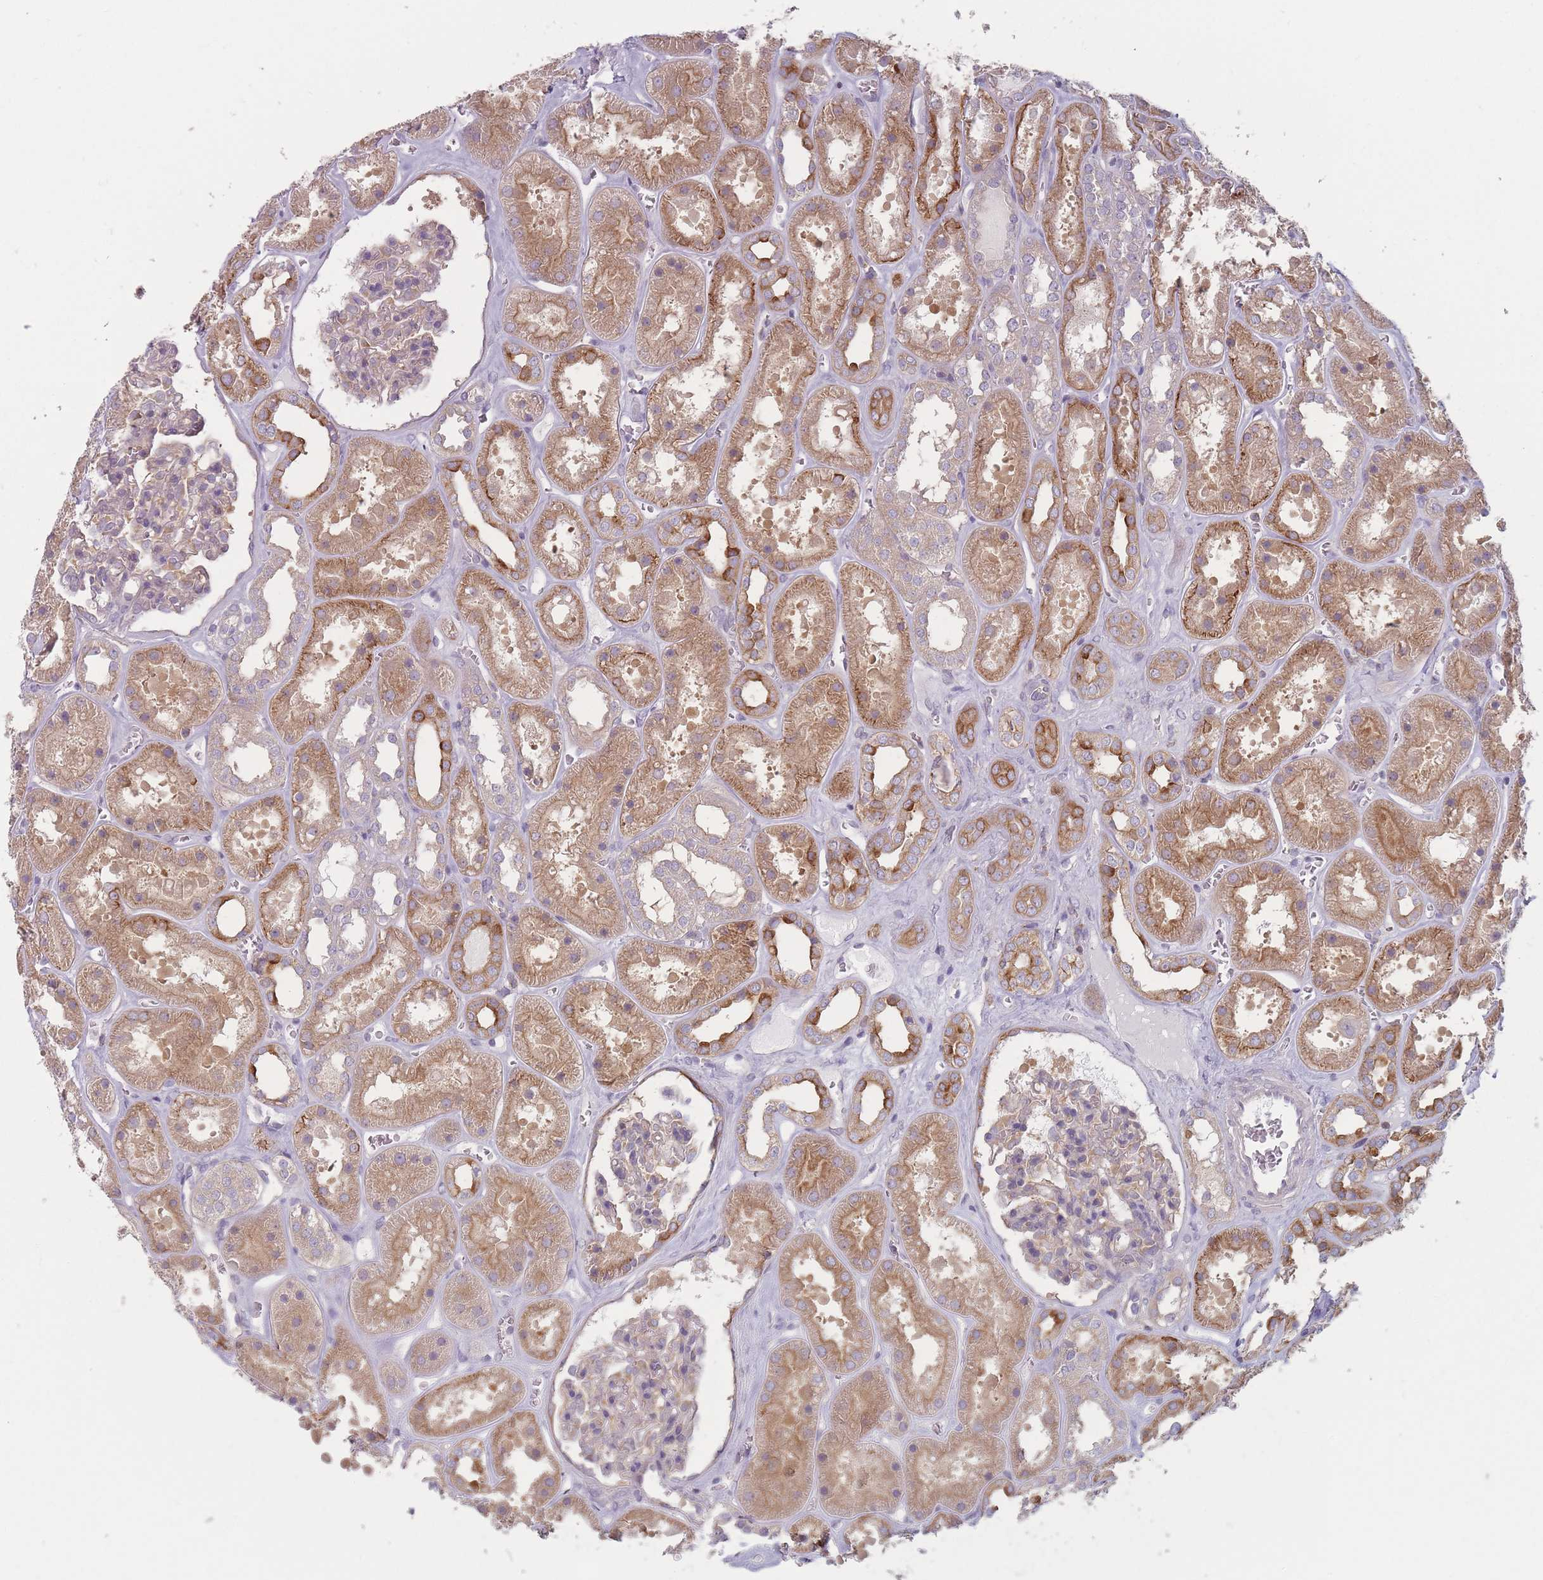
{"staining": {"intensity": "negative", "quantity": "none", "location": "none"}, "tissue": "kidney", "cell_type": "Cells in glomeruli", "image_type": "normal", "snomed": [{"axis": "morphology", "description": "Normal tissue, NOS"}, {"axis": "topography", "description": "Kidney"}], "caption": "High power microscopy micrograph of an IHC photomicrograph of unremarkable kidney, revealing no significant positivity in cells in glomeruli.", "gene": "HSBP1L1", "patient": {"sex": "female", "age": 41}}